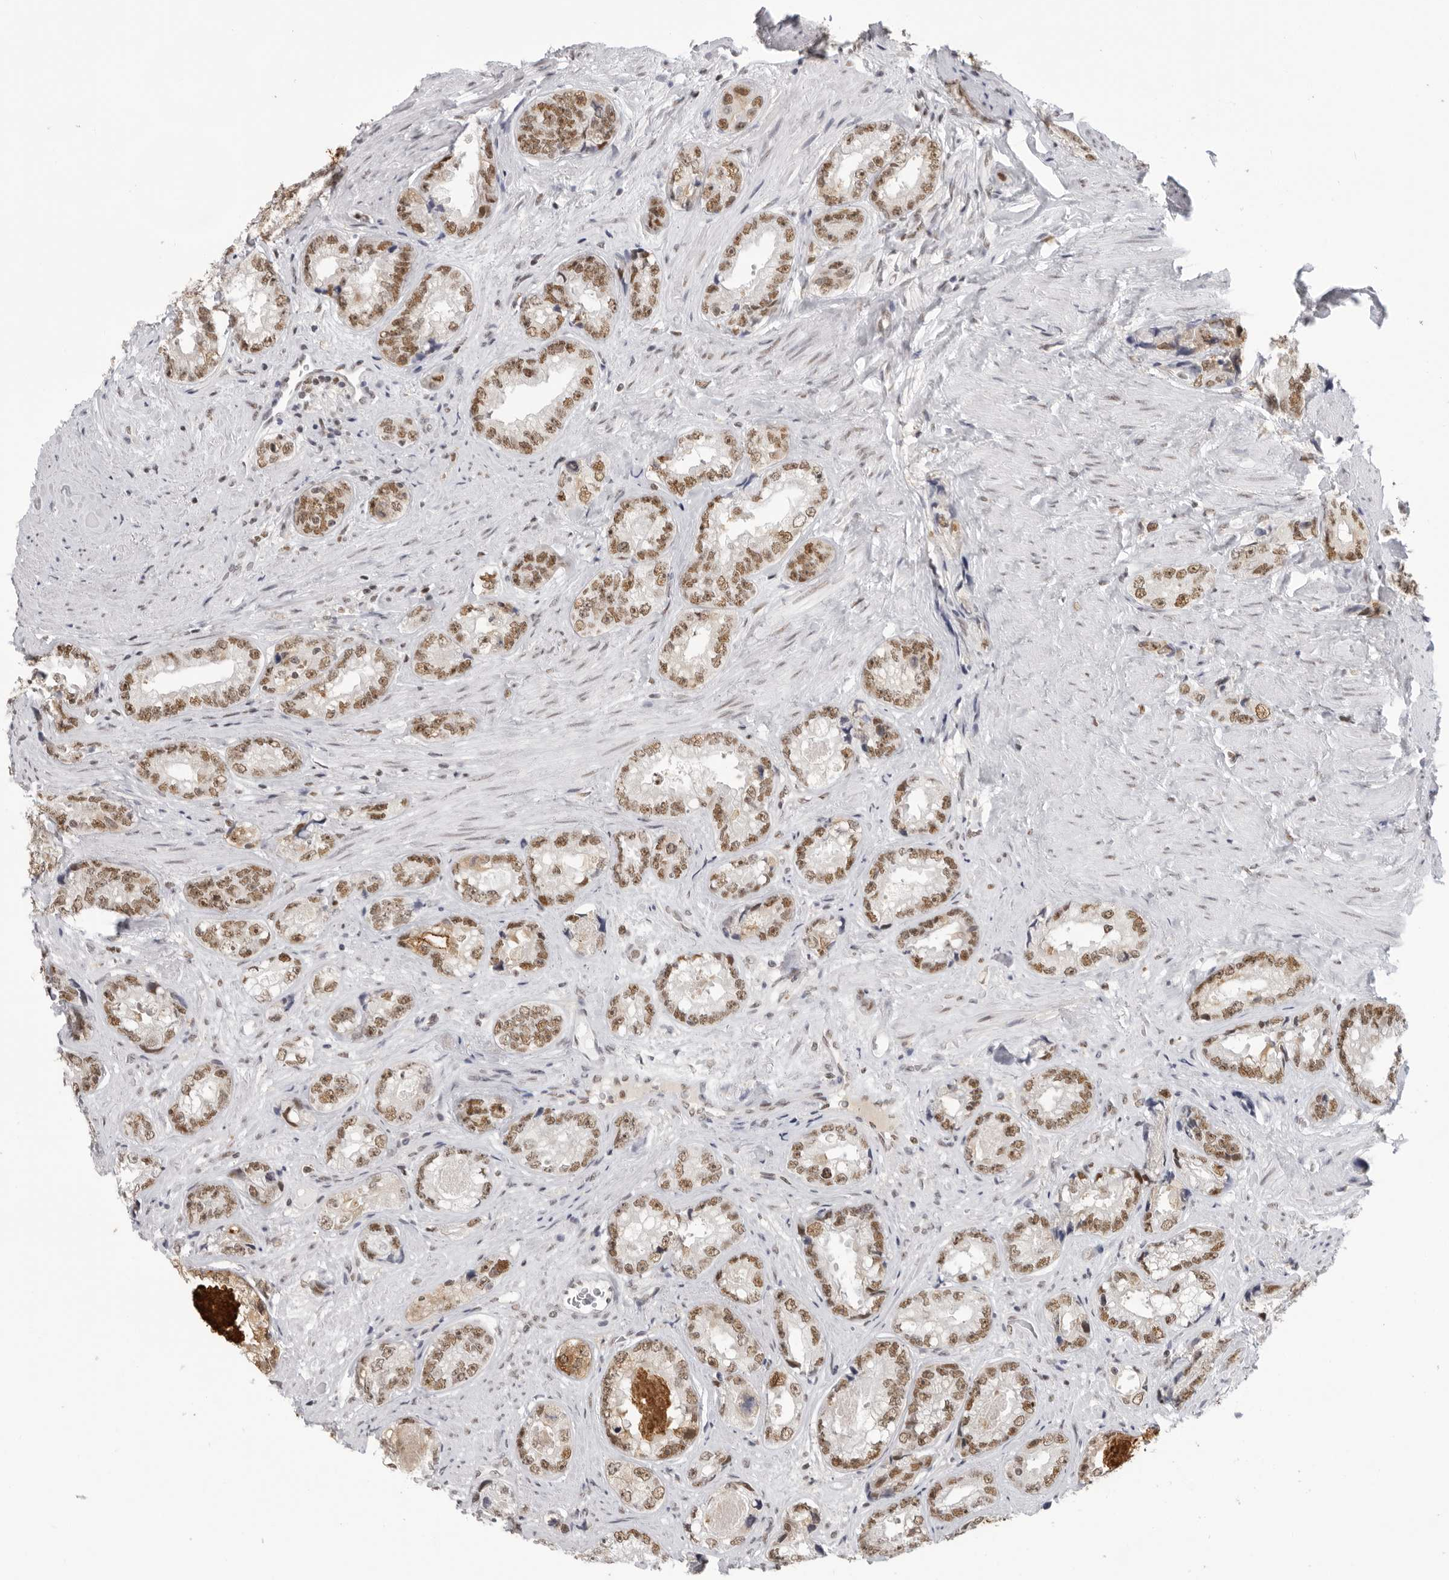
{"staining": {"intensity": "moderate", "quantity": ">75%", "location": "cytoplasmic/membranous,nuclear"}, "tissue": "prostate cancer", "cell_type": "Tumor cells", "image_type": "cancer", "snomed": [{"axis": "morphology", "description": "Adenocarcinoma, High grade"}, {"axis": "topography", "description": "Prostate"}], "caption": "Protein staining of prostate high-grade adenocarcinoma tissue shows moderate cytoplasmic/membranous and nuclear staining in about >75% of tumor cells. (DAB IHC, brown staining for protein, blue staining for nuclei).", "gene": "RPA2", "patient": {"sex": "male", "age": 61}}